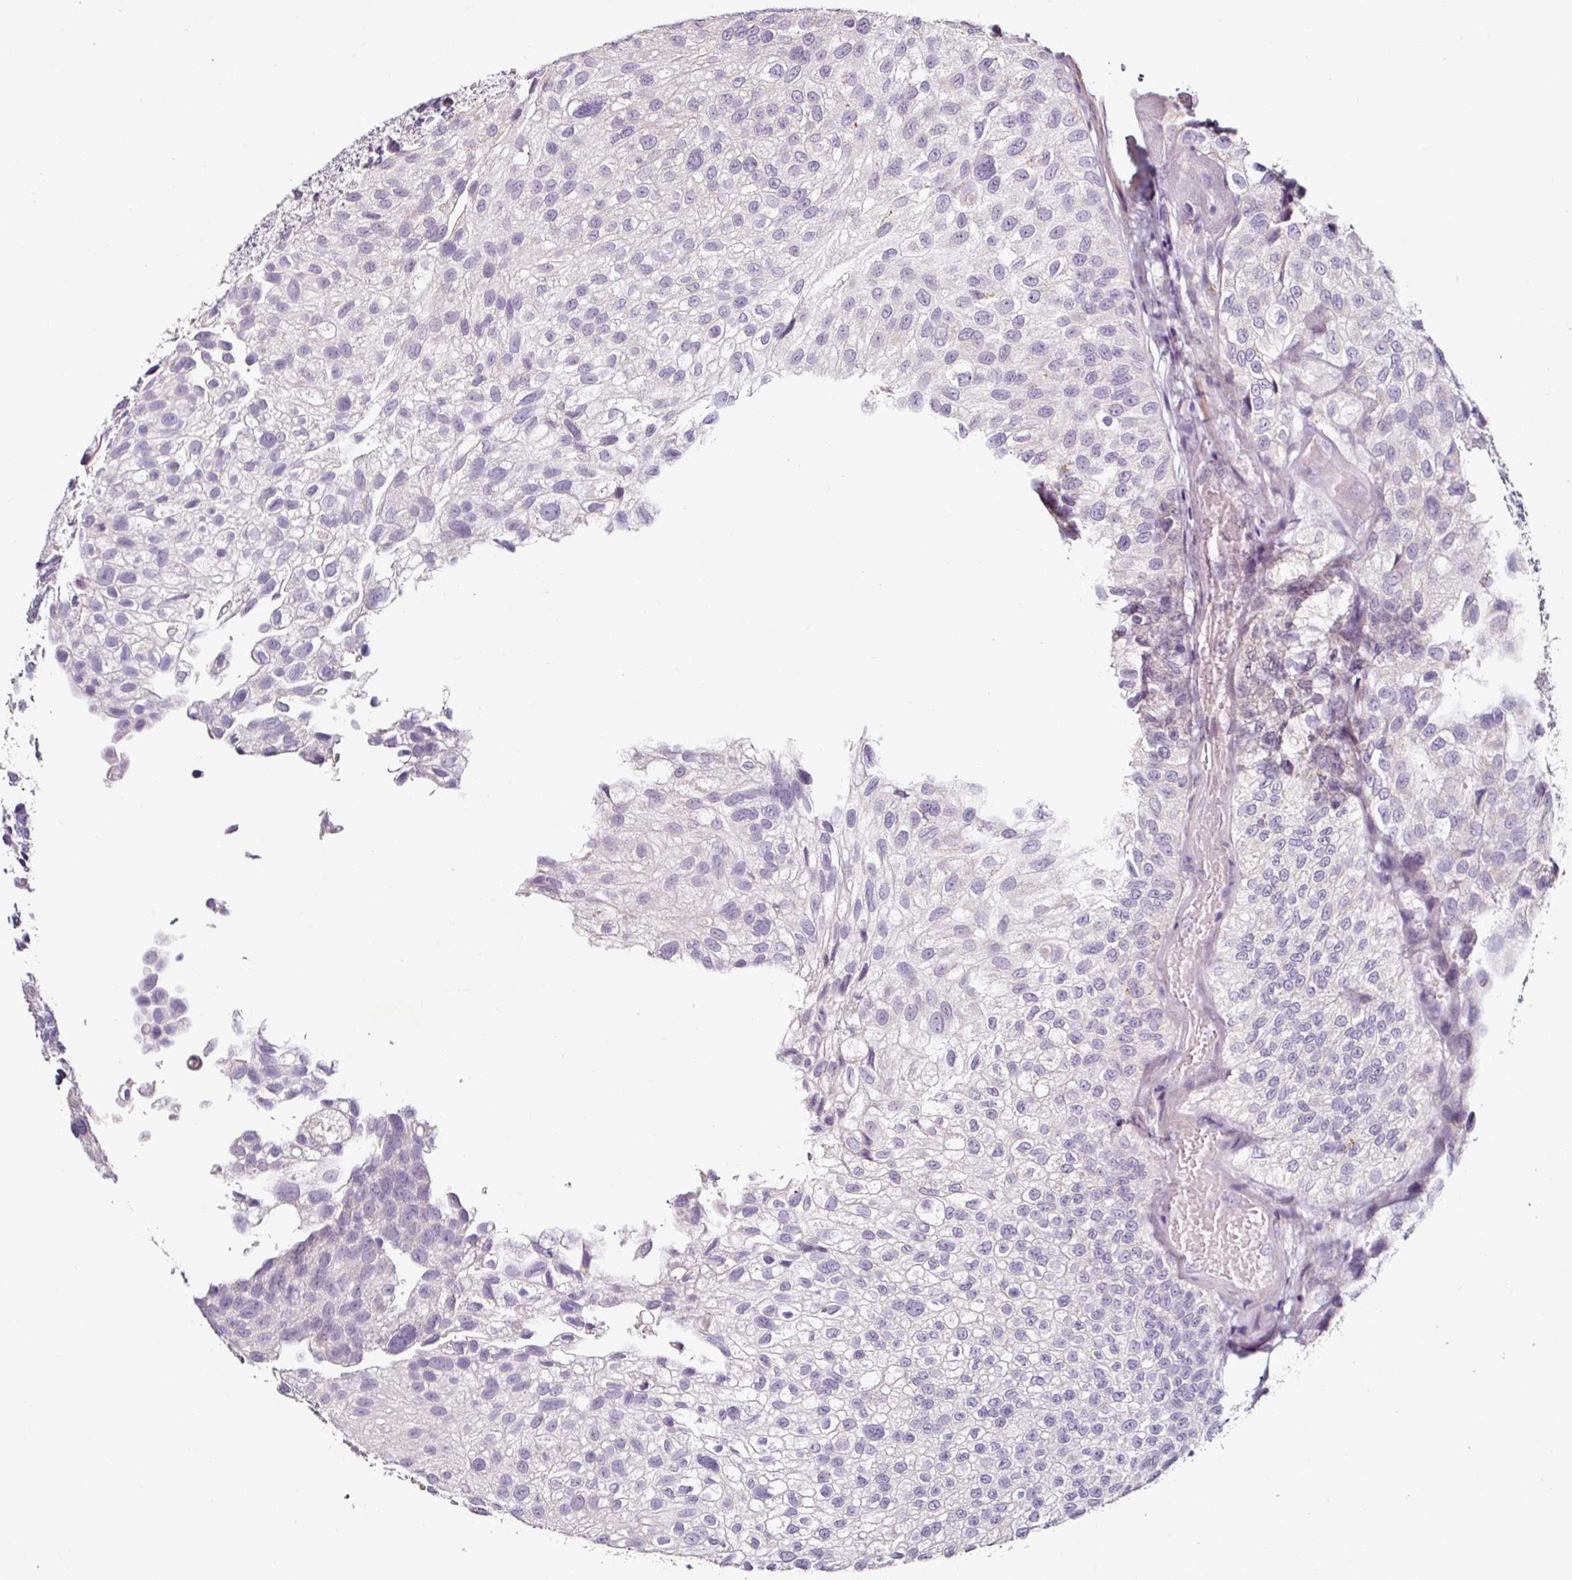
{"staining": {"intensity": "negative", "quantity": "none", "location": "none"}, "tissue": "urothelial cancer", "cell_type": "Tumor cells", "image_type": "cancer", "snomed": [{"axis": "morphology", "description": "Urothelial carcinoma, NOS"}, {"axis": "topography", "description": "Urinary bladder"}], "caption": "This is an immunohistochemistry (IHC) histopathology image of transitional cell carcinoma. There is no positivity in tumor cells.", "gene": "CAP2", "patient": {"sex": "male", "age": 87}}